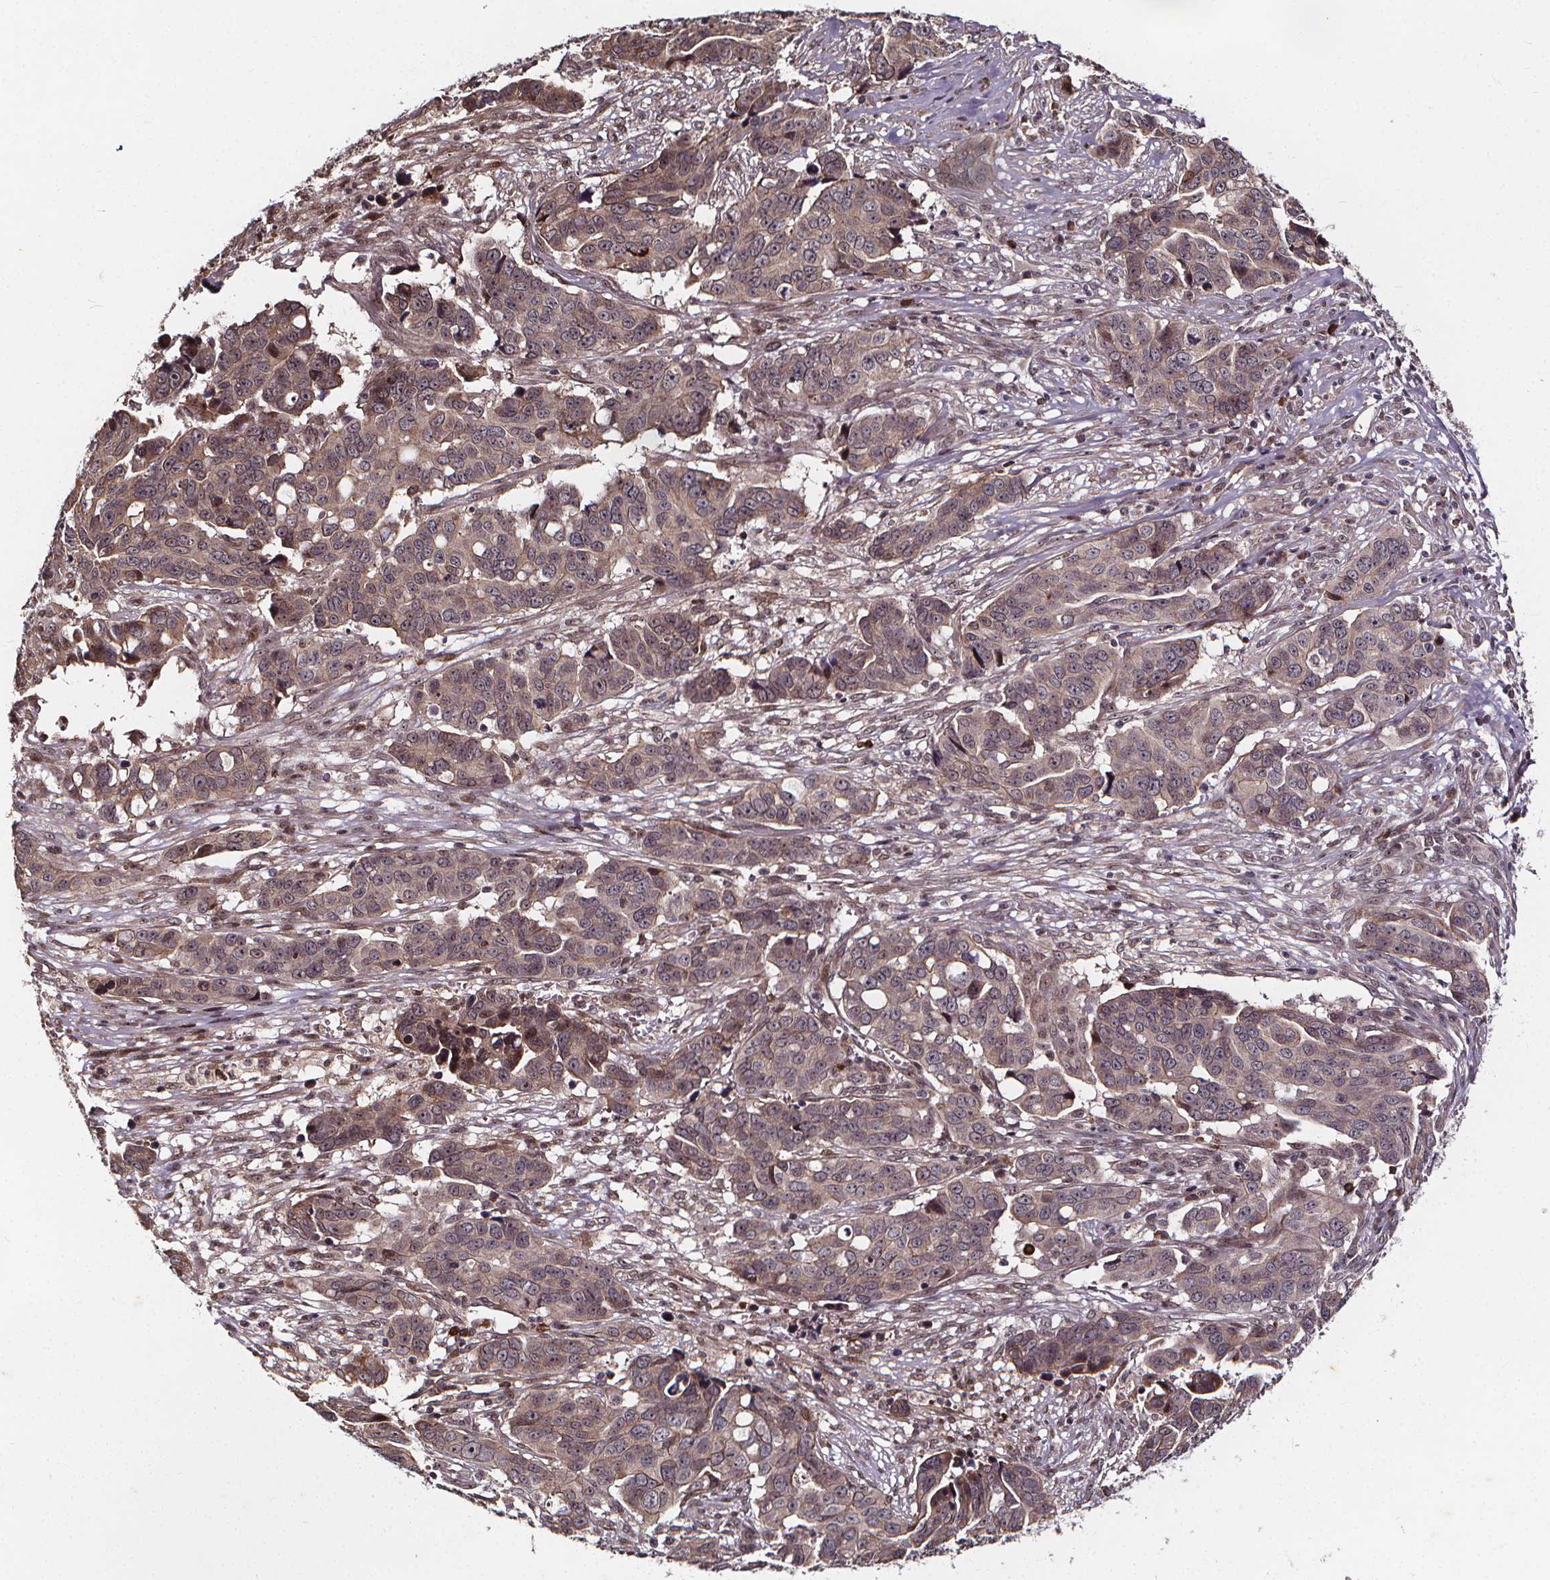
{"staining": {"intensity": "weak", "quantity": "<25%", "location": "cytoplasmic/membranous,nuclear"}, "tissue": "ovarian cancer", "cell_type": "Tumor cells", "image_type": "cancer", "snomed": [{"axis": "morphology", "description": "Carcinoma, endometroid"}, {"axis": "topography", "description": "Ovary"}], "caption": "This is an immunohistochemistry micrograph of human endometroid carcinoma (ovarian). There is no positivity in tumor cells.", "gene": "DDIT3", "patient": {"sex": "female", "age": 78}}